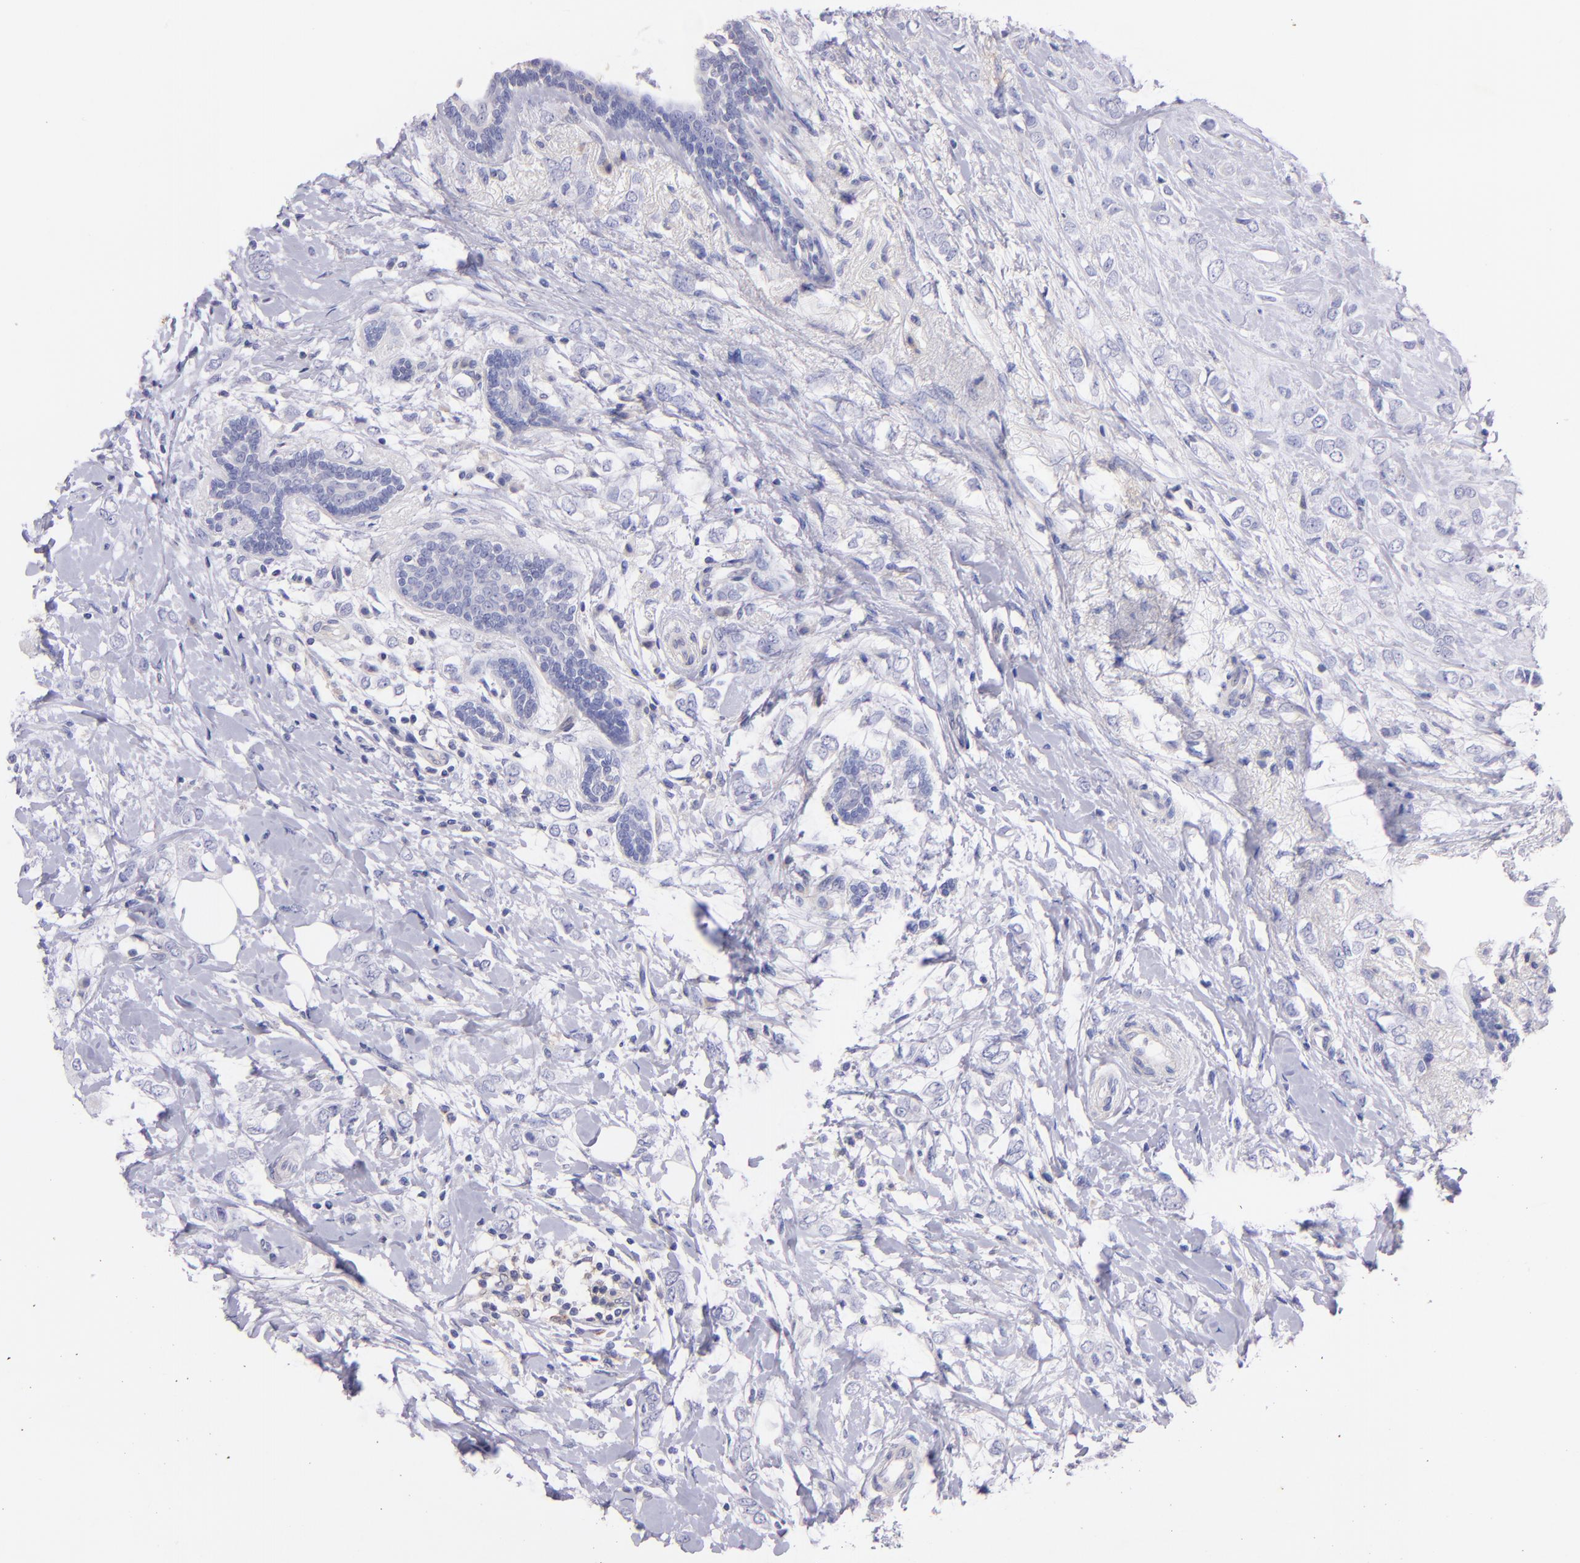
{"staining": {"intensity": "negative", "quantity": "none", "location": "none"}, "tissue": "breast cancer", "cell_type": "Tumor cells", "image_type": "cancer", "snomed": [{"axis": "morphology", "description": "Normal tissue, NOS"}, {"axis": "morphology", "description": "Lobular carcinoma"}, {"axis": "topography", "description": "Breast"}], "caption": "This is an immunohistochemistry photomicrograph of breast lobular carcinoma. There is no positivity in tumor cells.", "gene": "RET", "patient": {"sex": "female", "age": 47}}